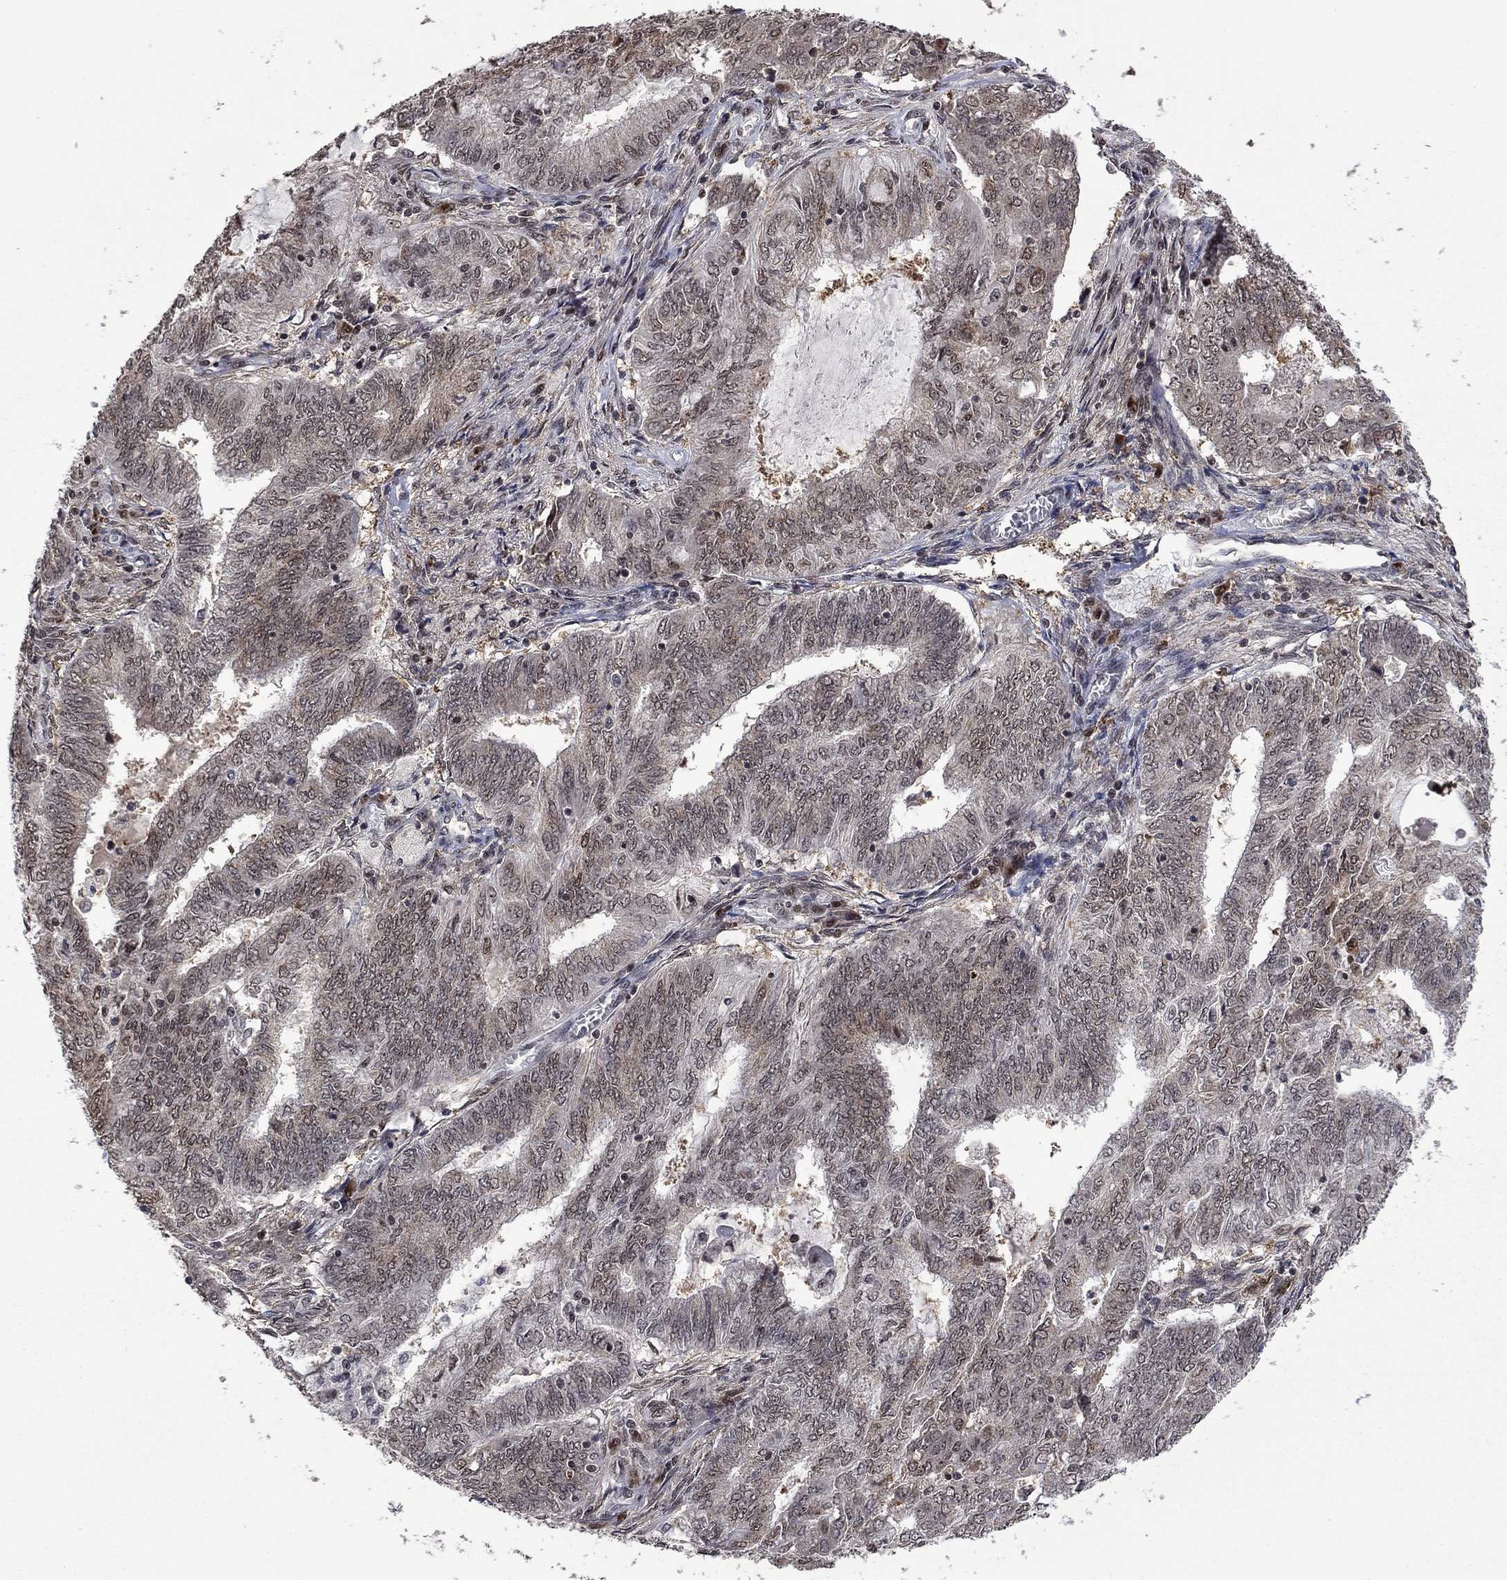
{"staining": {"intensity": "weak", "quantity": "25%-75%", "location": "cytoplasmic/membranous"}, "tissue": "endometrial cancer", "cell_type": "Tumor cells", "image_type": "cancer", "snomed": [{"axis": "morphology", "description": "Adenocarcinoma, NOS"}, {"axis": "topography", "description": "Endometrium"}], "caption": "IHC of human endometrial cancer demonstrates low levels of weak cytoplasmic/membranous expression in approximately 25%-75% of tumor cells. (DAB IHC with brightfield microscopy, high magnification).", "gene": "FBL", "patient": {"sex": "female", "age": 62}}